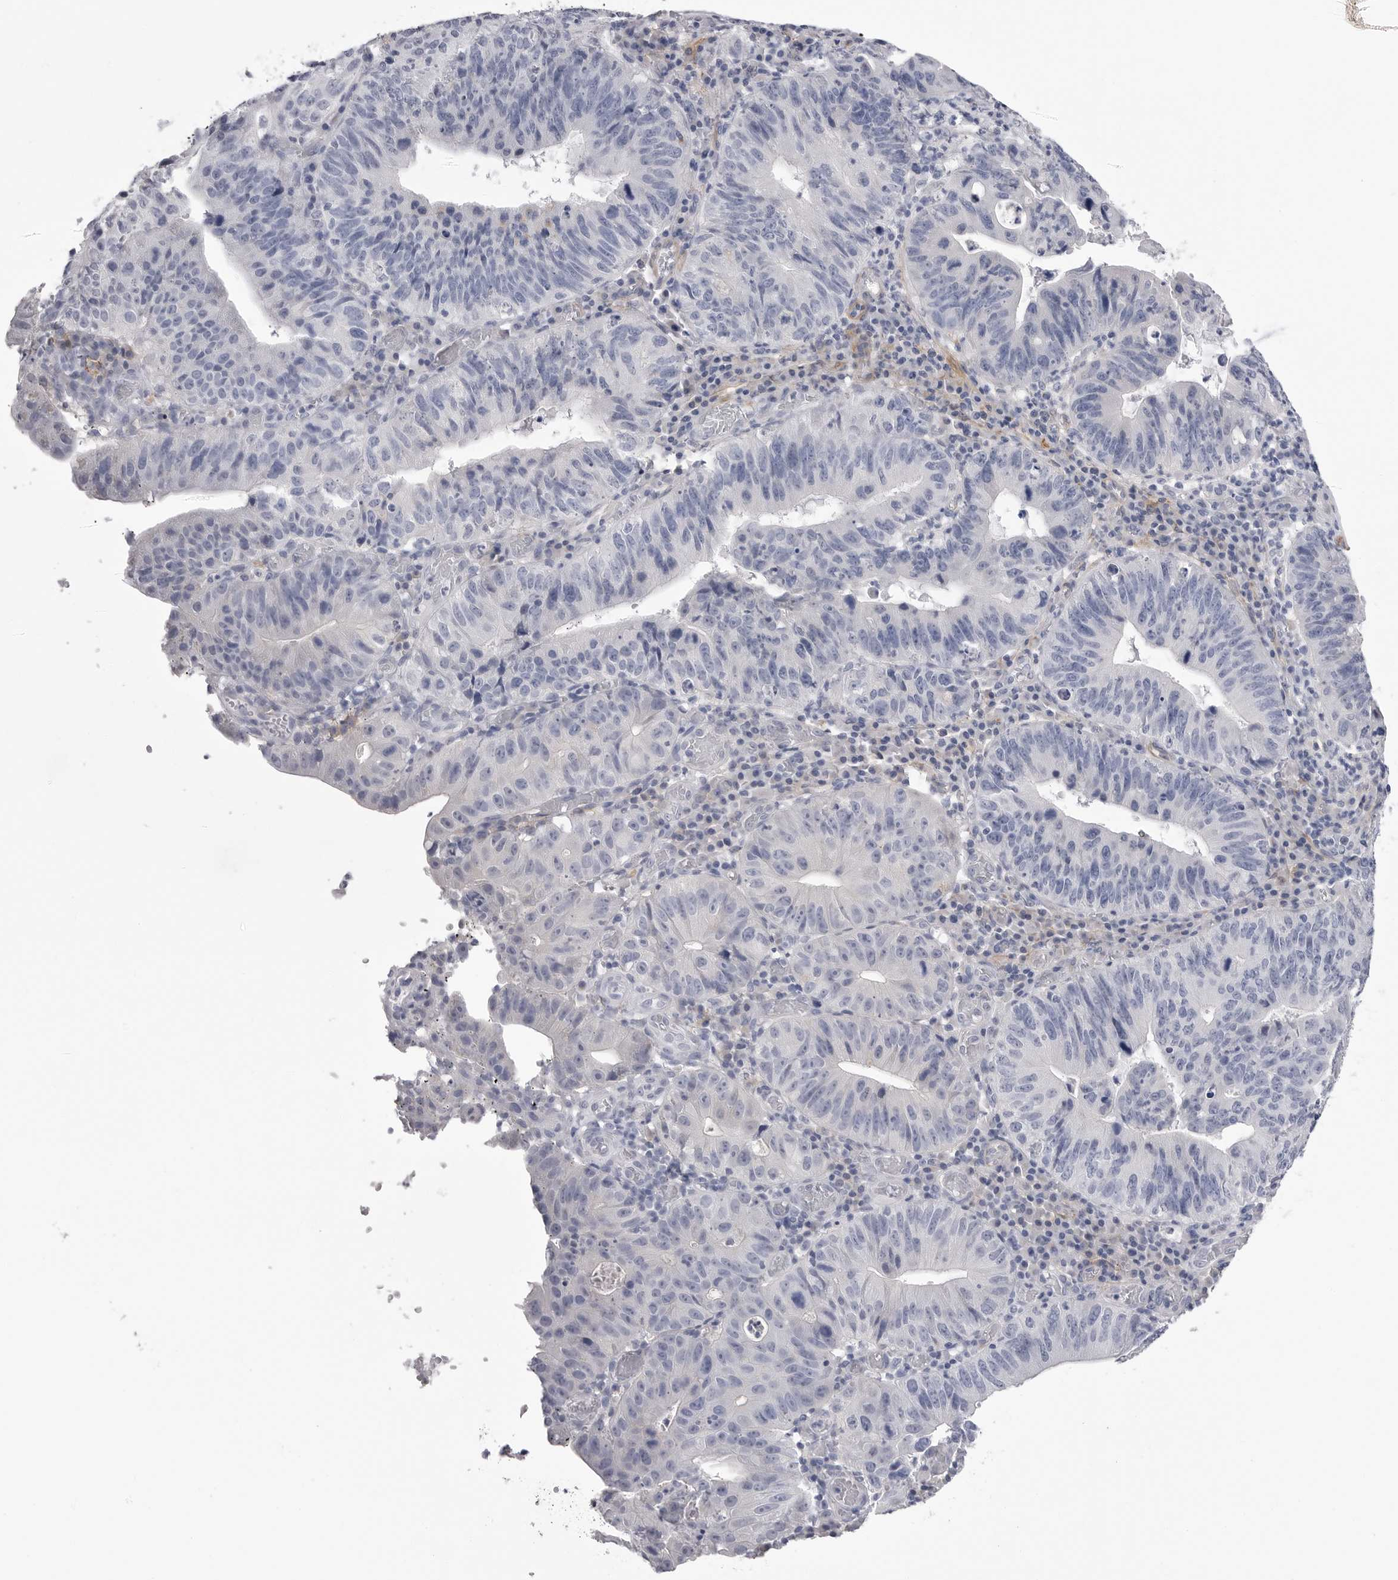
{"staining": {"intensity": "negative", "quantity": "none", "location": "none"}, "tissue": "stomach cancer", "cell_type": "Tumor cells", "image_type": "cancer", "snomed": [{"axis": "morphology", "description": "Adenocarcinoma, NOS"}, {"axis": "topography", "description": "Stomach"}], "caption": "This is a histopathology image of IHC staining of stomach cancer (adenocarcinoma), which shows no expression in tumor cells.", "gene": "AKAP12", "patient": {"sex": "male", "age": 59}}